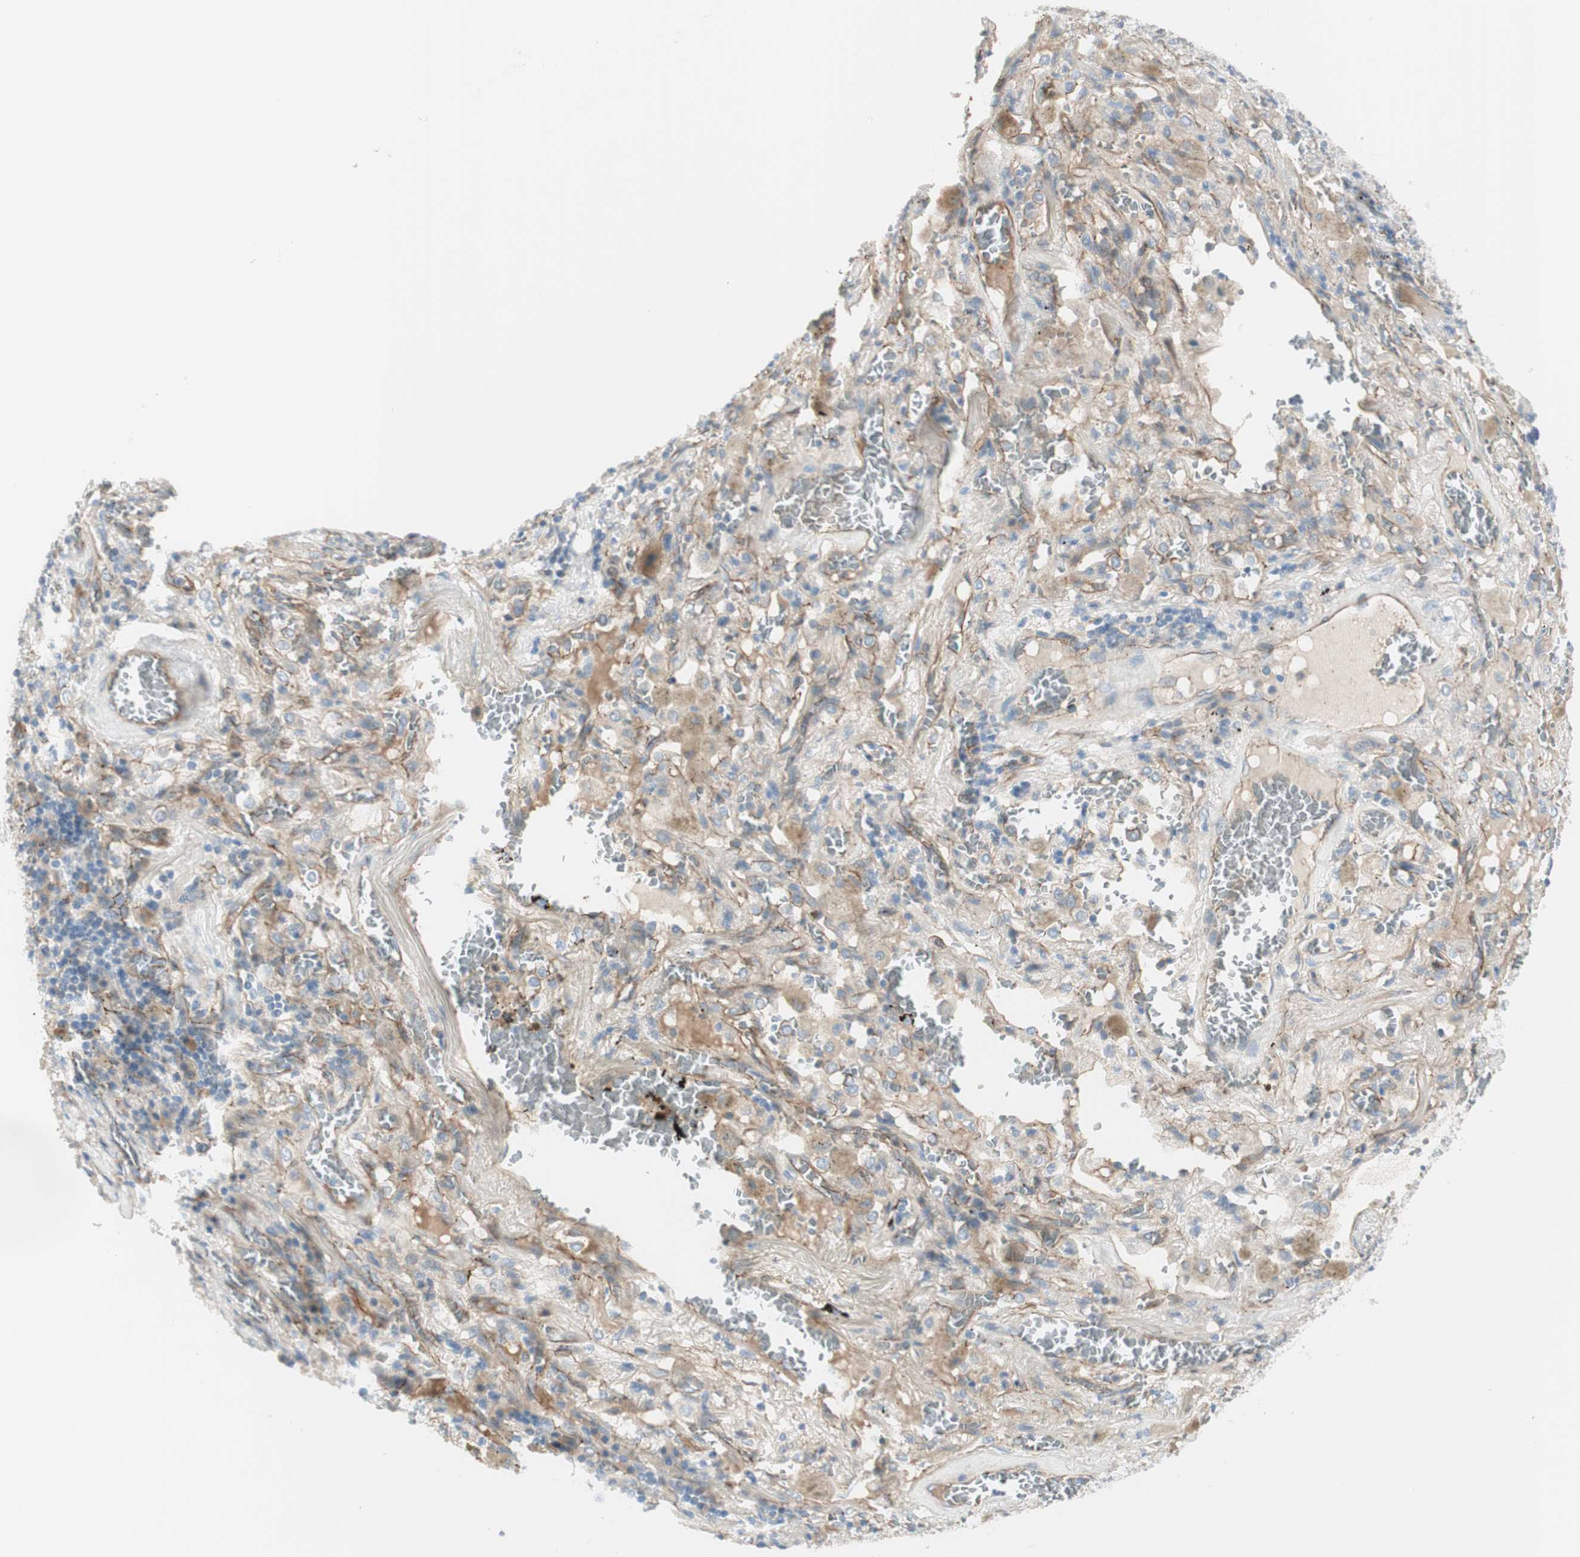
{"staining": {"intensity": "weak", "quantity": "25%-75%", "location": "cytoplasmic/membranous"}, "tissue": "lung cancer", "cell_type": "Tumor cells", "image_type": "cancer", "snomed": [{"axis": "morphology", "description": "Squamous cell carcinoma, NOS"}, {"axis": "topography", "description": "Lung"}], "caption": "The micrograph reveals staining of lung cancer, revealing weak cytoplasmic/membranous protein positivity (brown color) within tumor cells.", "gene": "TJP1", "patient": {"sex": "male", "age": 57}}